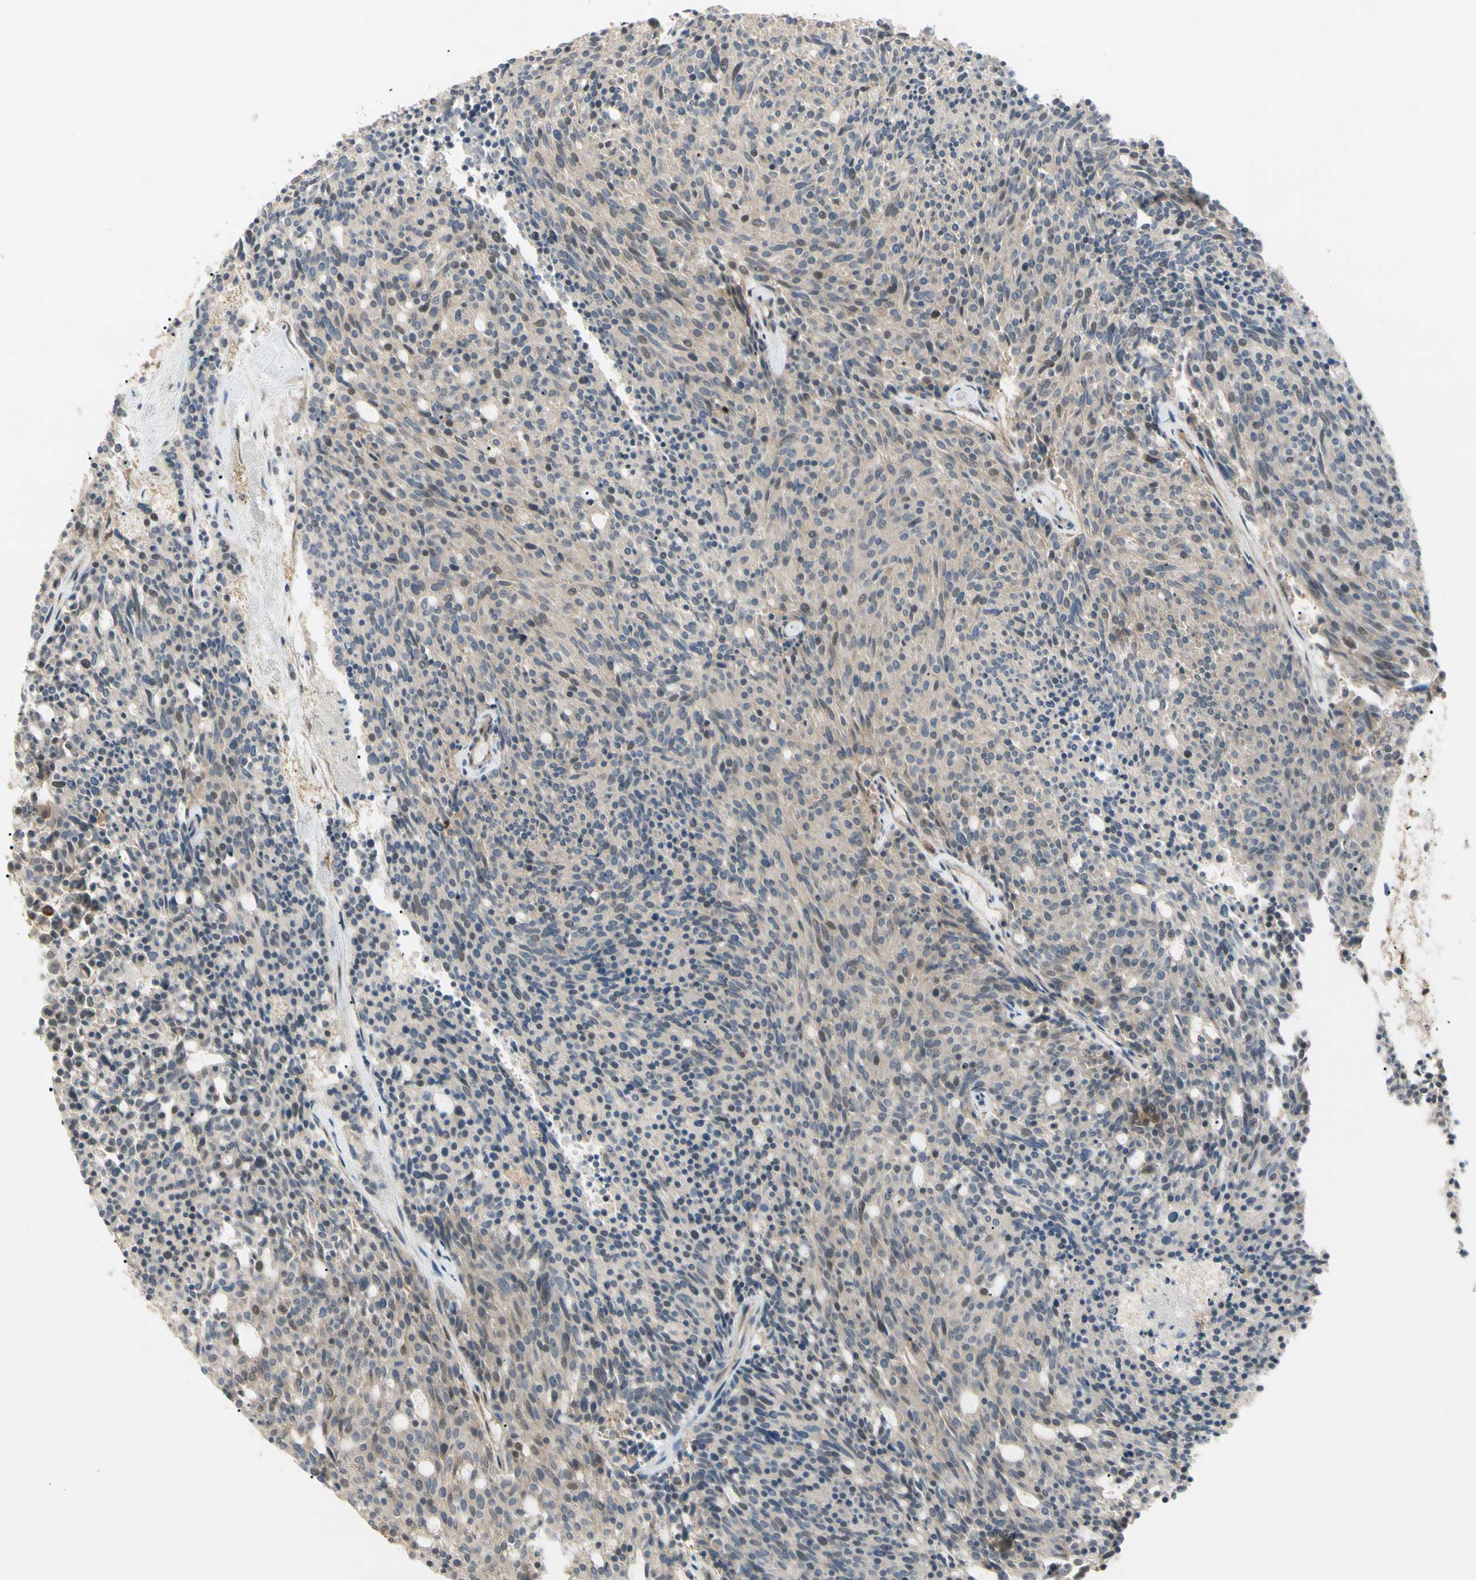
{"staining": {"intensity": "moderate", "quantity": ">75%", "location": "cytoplasmic/membranous"}, "tissue": "carcinoid", "cell_type": "Tumor cells", "image_type": "cancer", "snomed": [{"axis": "morphology", "description": "Carcinoid, malignant, NOS"}, {"axis": "topography", "description": "Pancreas"}], "caption": "Malignant carcinoid tissue displays moderate cytoplasmic/membranous positivity in about >75% of tumor cells, visualized by immunohistochemistry. (Stains: DAB in brown, nuclei in blue, Microscopy: brightfield microscopy at high magnification).", "gene": "F2R", "patient": {"sex": "female", "age": 54}}